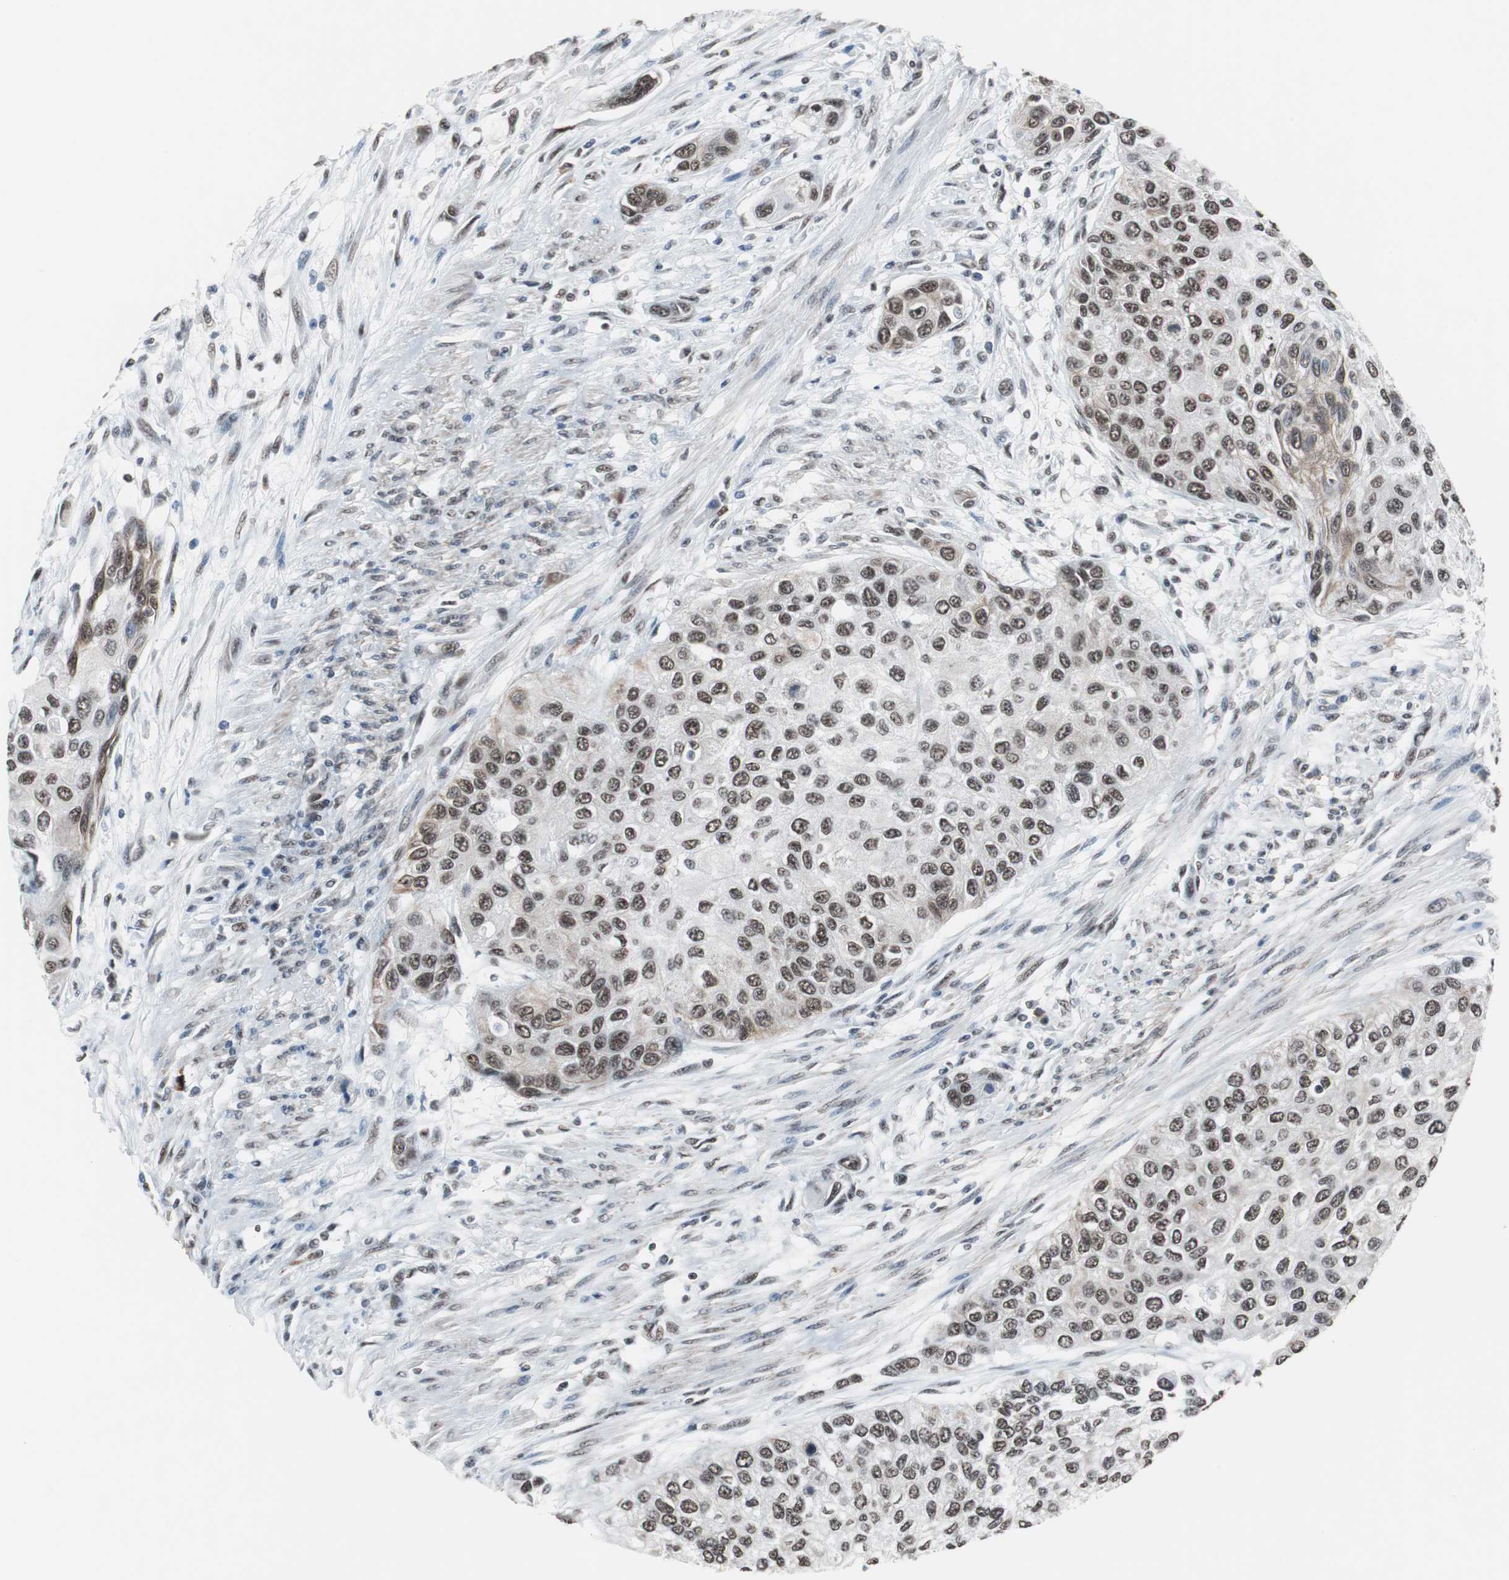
{"staining": {"intensity": "strong", "quantity": ">75%", "location": "nuclear"}, "tissue": "urothelial cancer", "cell_type": "Tumor cells", "image_type": "cancer", "snomed": [{"axis": "morphology", "description": "Urothelial carcinoma, High grade"}, {"axis": "topography", "description": "Urinary bladder"}], "caption": "Protein expression analysis of urothelial cancer shows strong nuclear staining in approximately >75% of tumor cells.", "gene": "TAF7", "patient": {"sex": "female", "age": 56}}